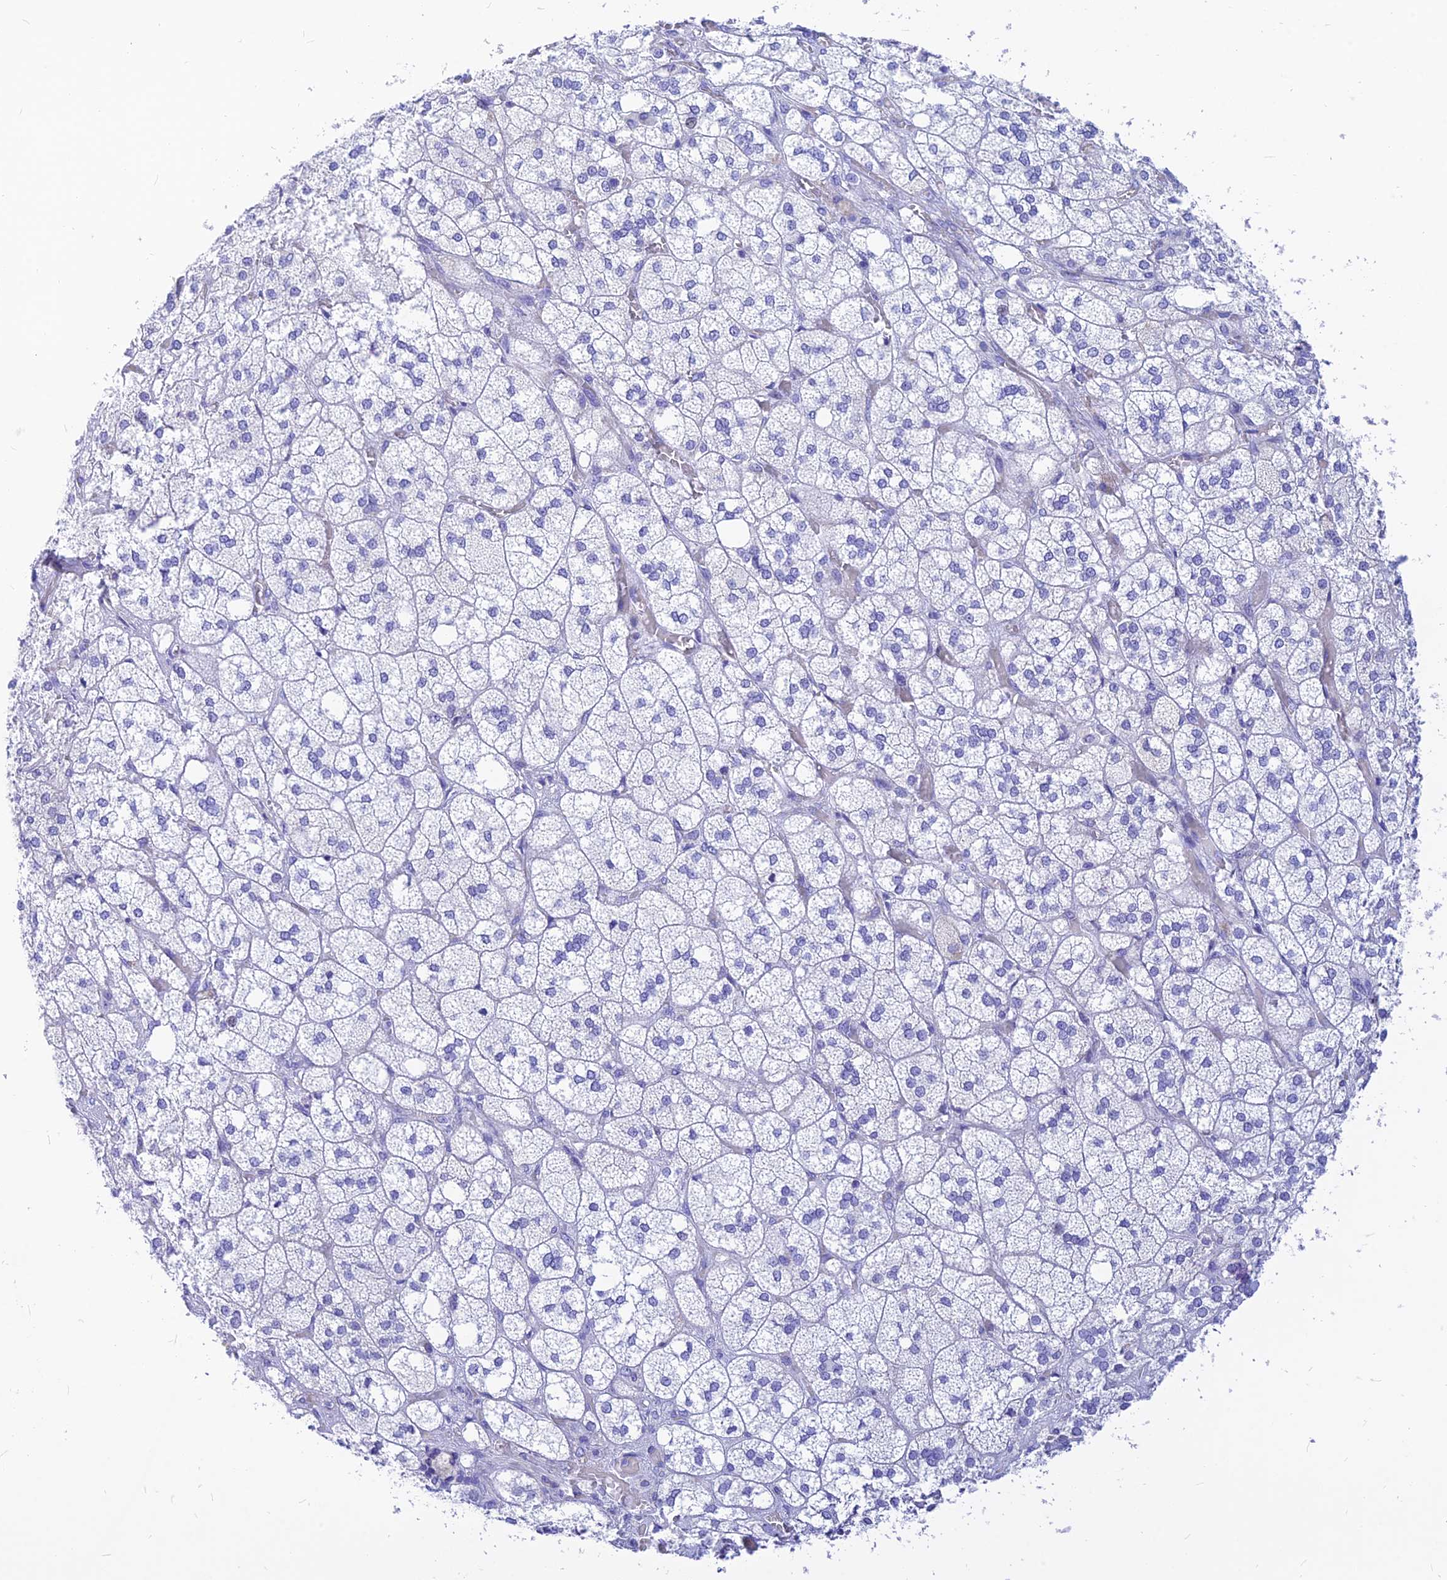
{"staining": {"intensity": "negative", "quantity": "none", "location": "none"}, "tissue": "adrenal gland", "cell_type": "Glandular cells", "image_type": "normal", "snomed": [{"axis": "morphology", "description": "Normal tissue, NOS"}, {"axis": "topography", "description": "Adrenal gland"}], "caption": "IHC photomicrograph of normal human adrenal gland stained for a protein (brown), which displays no staining in glandular cells. (DAB IHC, high magnification).", "gene": "CNOT6", "patient": {"sex": "male", "age": 61}}